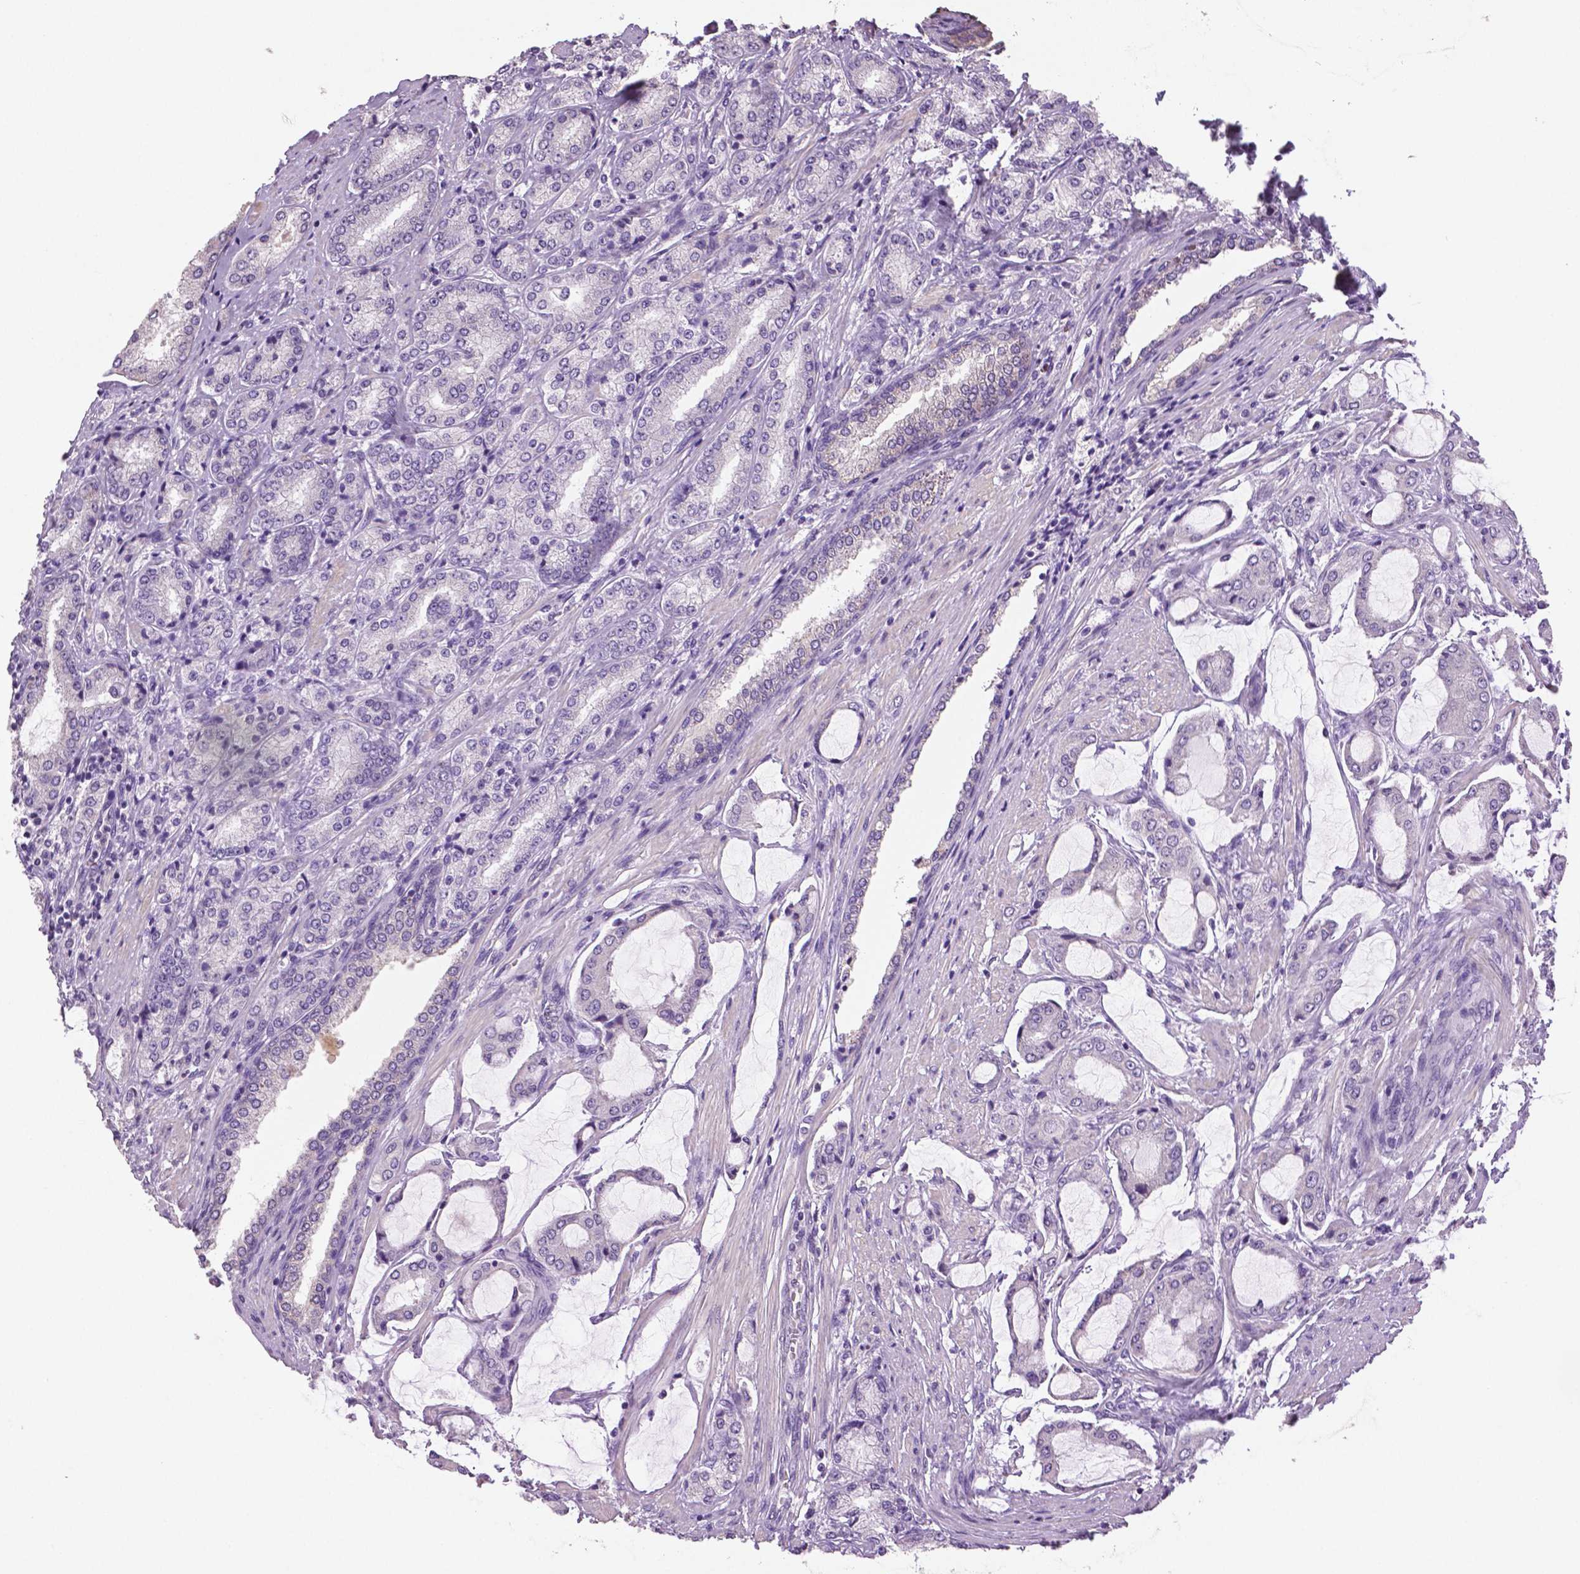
{"staining": {"intensity": "negative", "quantity": "none", "location": "none"}, "tissue": "prostate cancer", "cell_type": "Tumor cells", "image_type": "cancer", "snomed": [{"axis": "morphology", "description": "Adenocarcinoma, NOS"}, {"axis": "topography", "description": "Prostate"}], "caption": "Micrograph shows no protein expression in tumor cells of prostate adenocarcinoma tissue.", "gene": "DNAH12", "patient": {"sex": "male", "age": 63}}